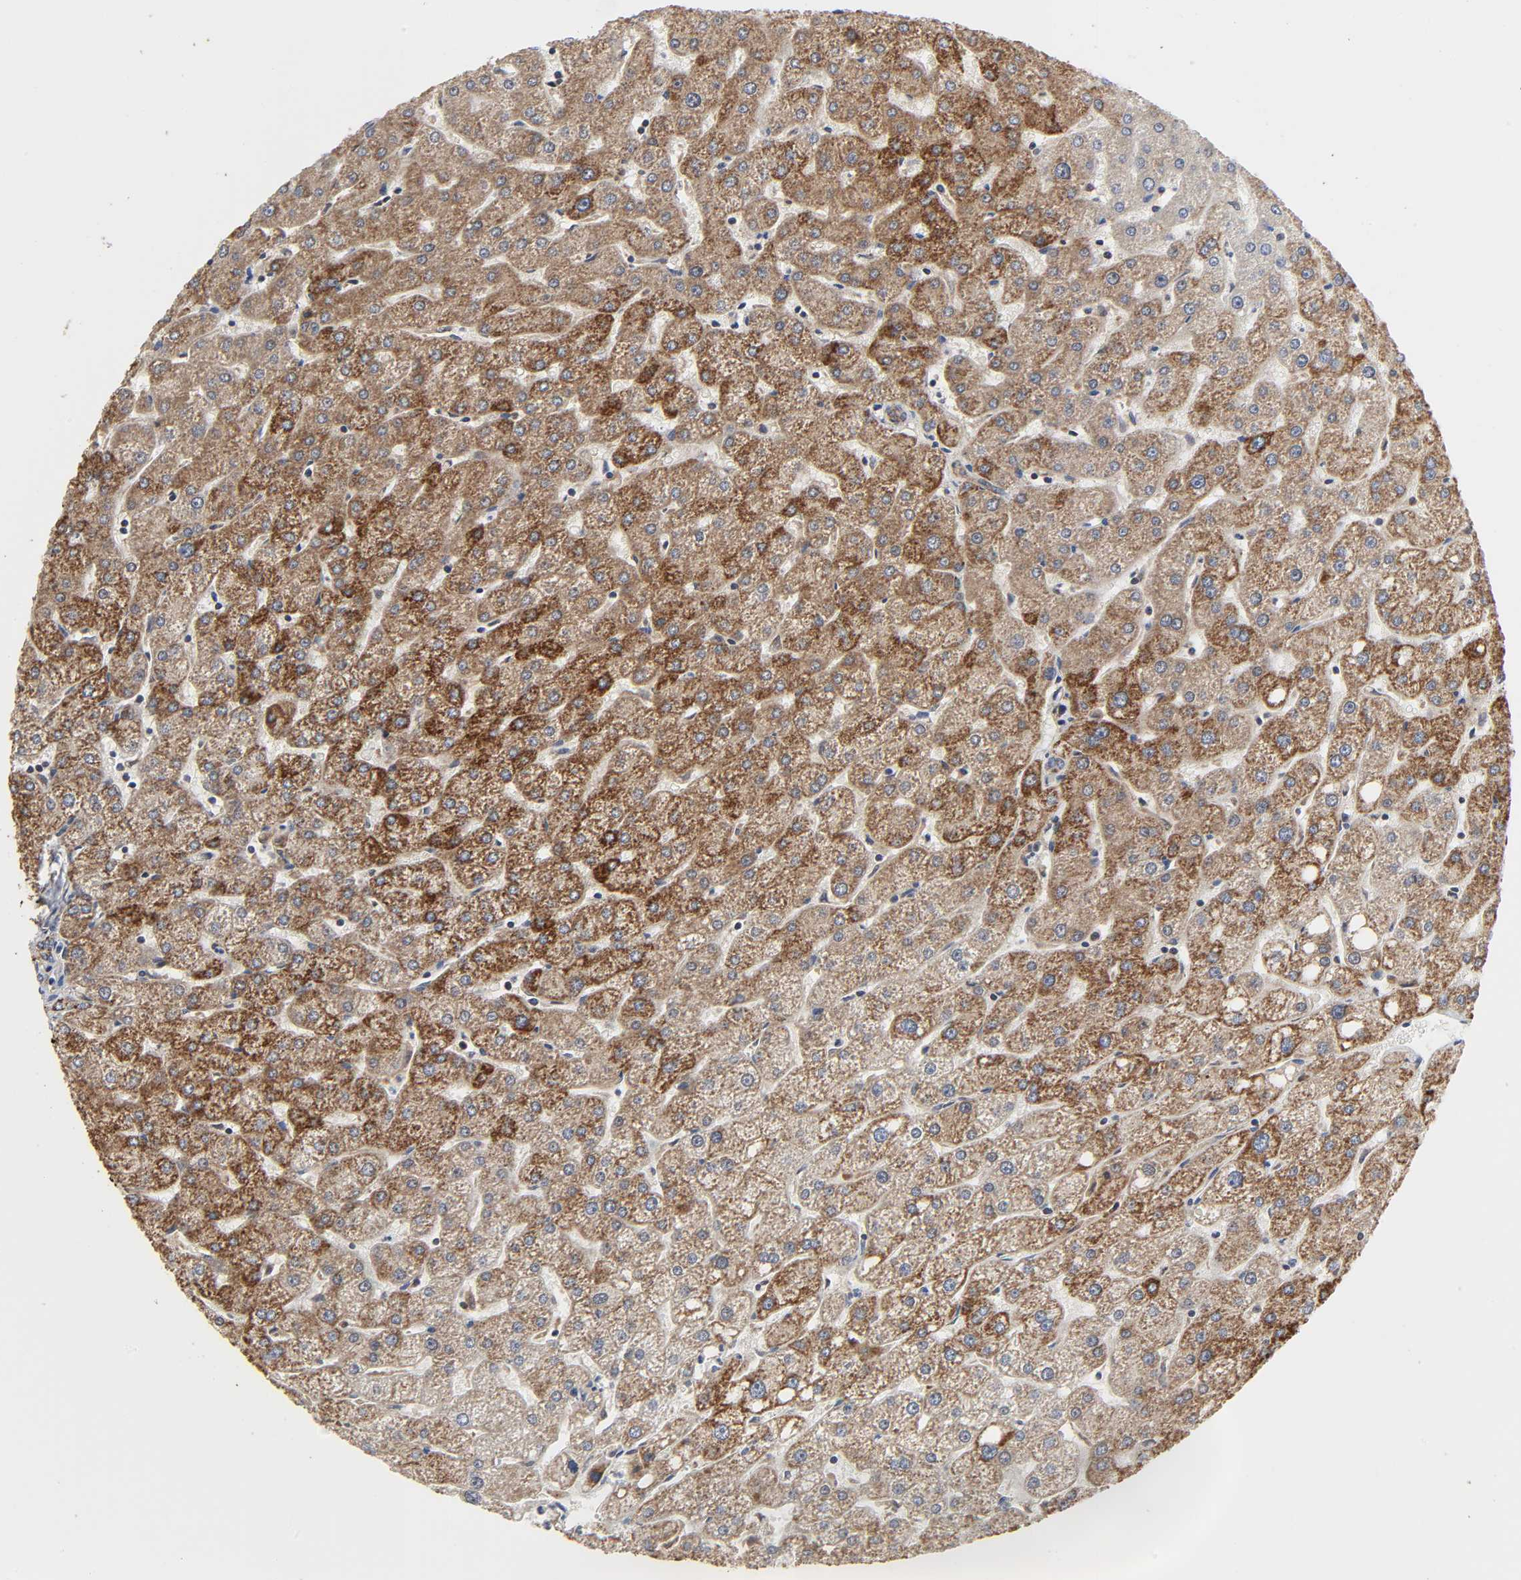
{"staining": {"intensity": "moderate", "quantity": ">75%", "location": "cytoplasmic/membranous"}, "tissue": "liver", "cell_type": "Cholangiocytes", "image_type": "normal", "snomed": [{"axis": "morphology", "description": "Normal tissue, NOS"}, {"axis": "topography", "description": "Liver"}], "caption": "A medium amount of moderate cytoplasmic/membranous positivity is identified in approximately >75% of cholangiocytes in unremarkable liver. (DAB (3,3'-diaminobenzidine) = brown stain, brightfield microscopy at high magnification).", "gene": "COX6B1", "patient": {"sex": "male", "age": 67}}